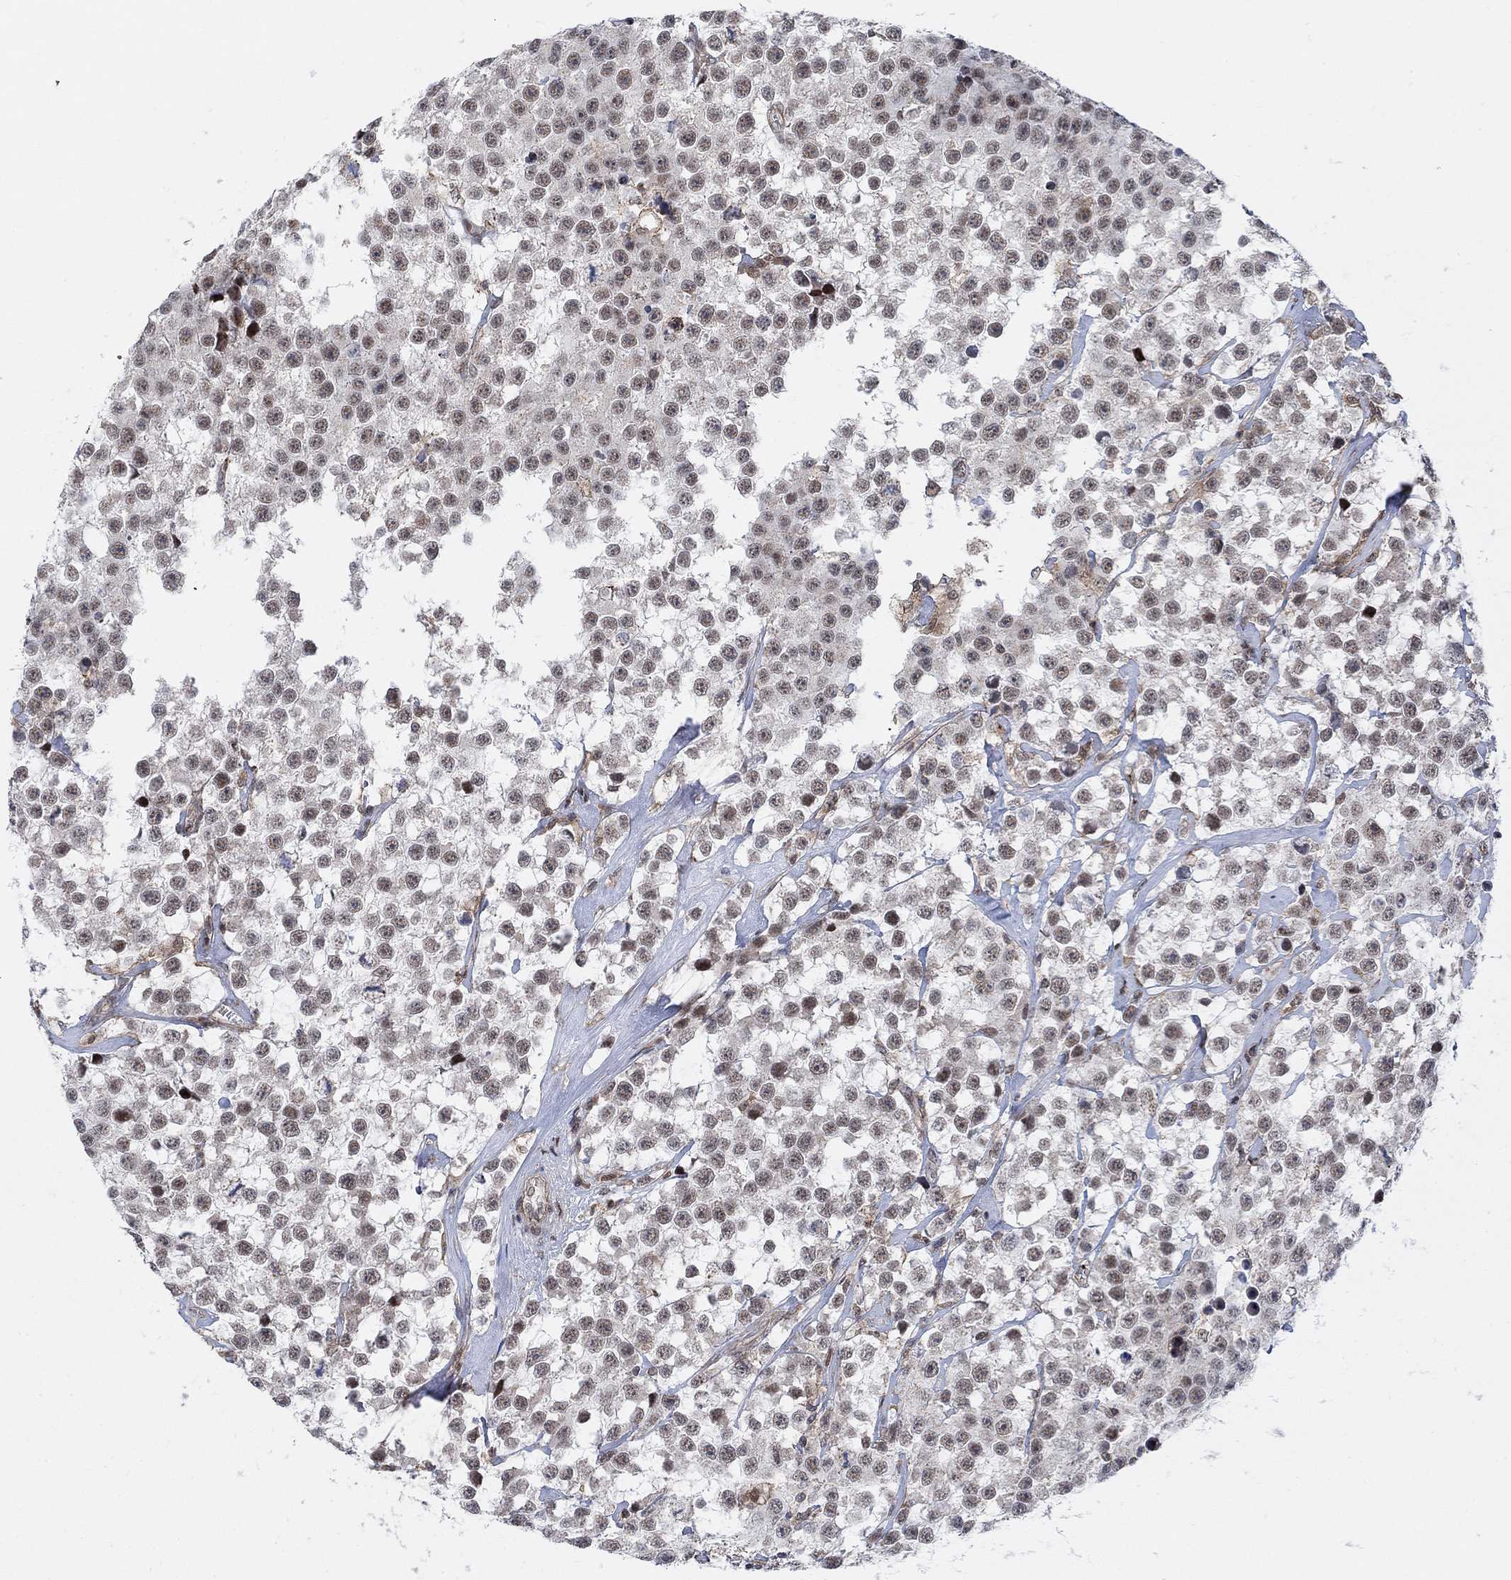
{"staining": {"intensity": "moderate", "quantity": "<25%", "location": "cytoplasmic/membranous,nuclear"}, "tissue": "testis cancer", "cell_type": "Tumor cells", "image_type": "cancer", "snomed": [{"axis": "morphology", "description": "Seminoma, NOS"}, {"axis": "topography", "description": "Testis"}], "caption": "High-power microscopy captured an immunohistochemistry (IHC) image of seminoma (testis), revealing moderate cytoplasmic/membranous and nuclear positivity in approximately <25% of tumor cells.", "gene": "PWWP2B", "patient": {"sex": "male", "age": 59}}